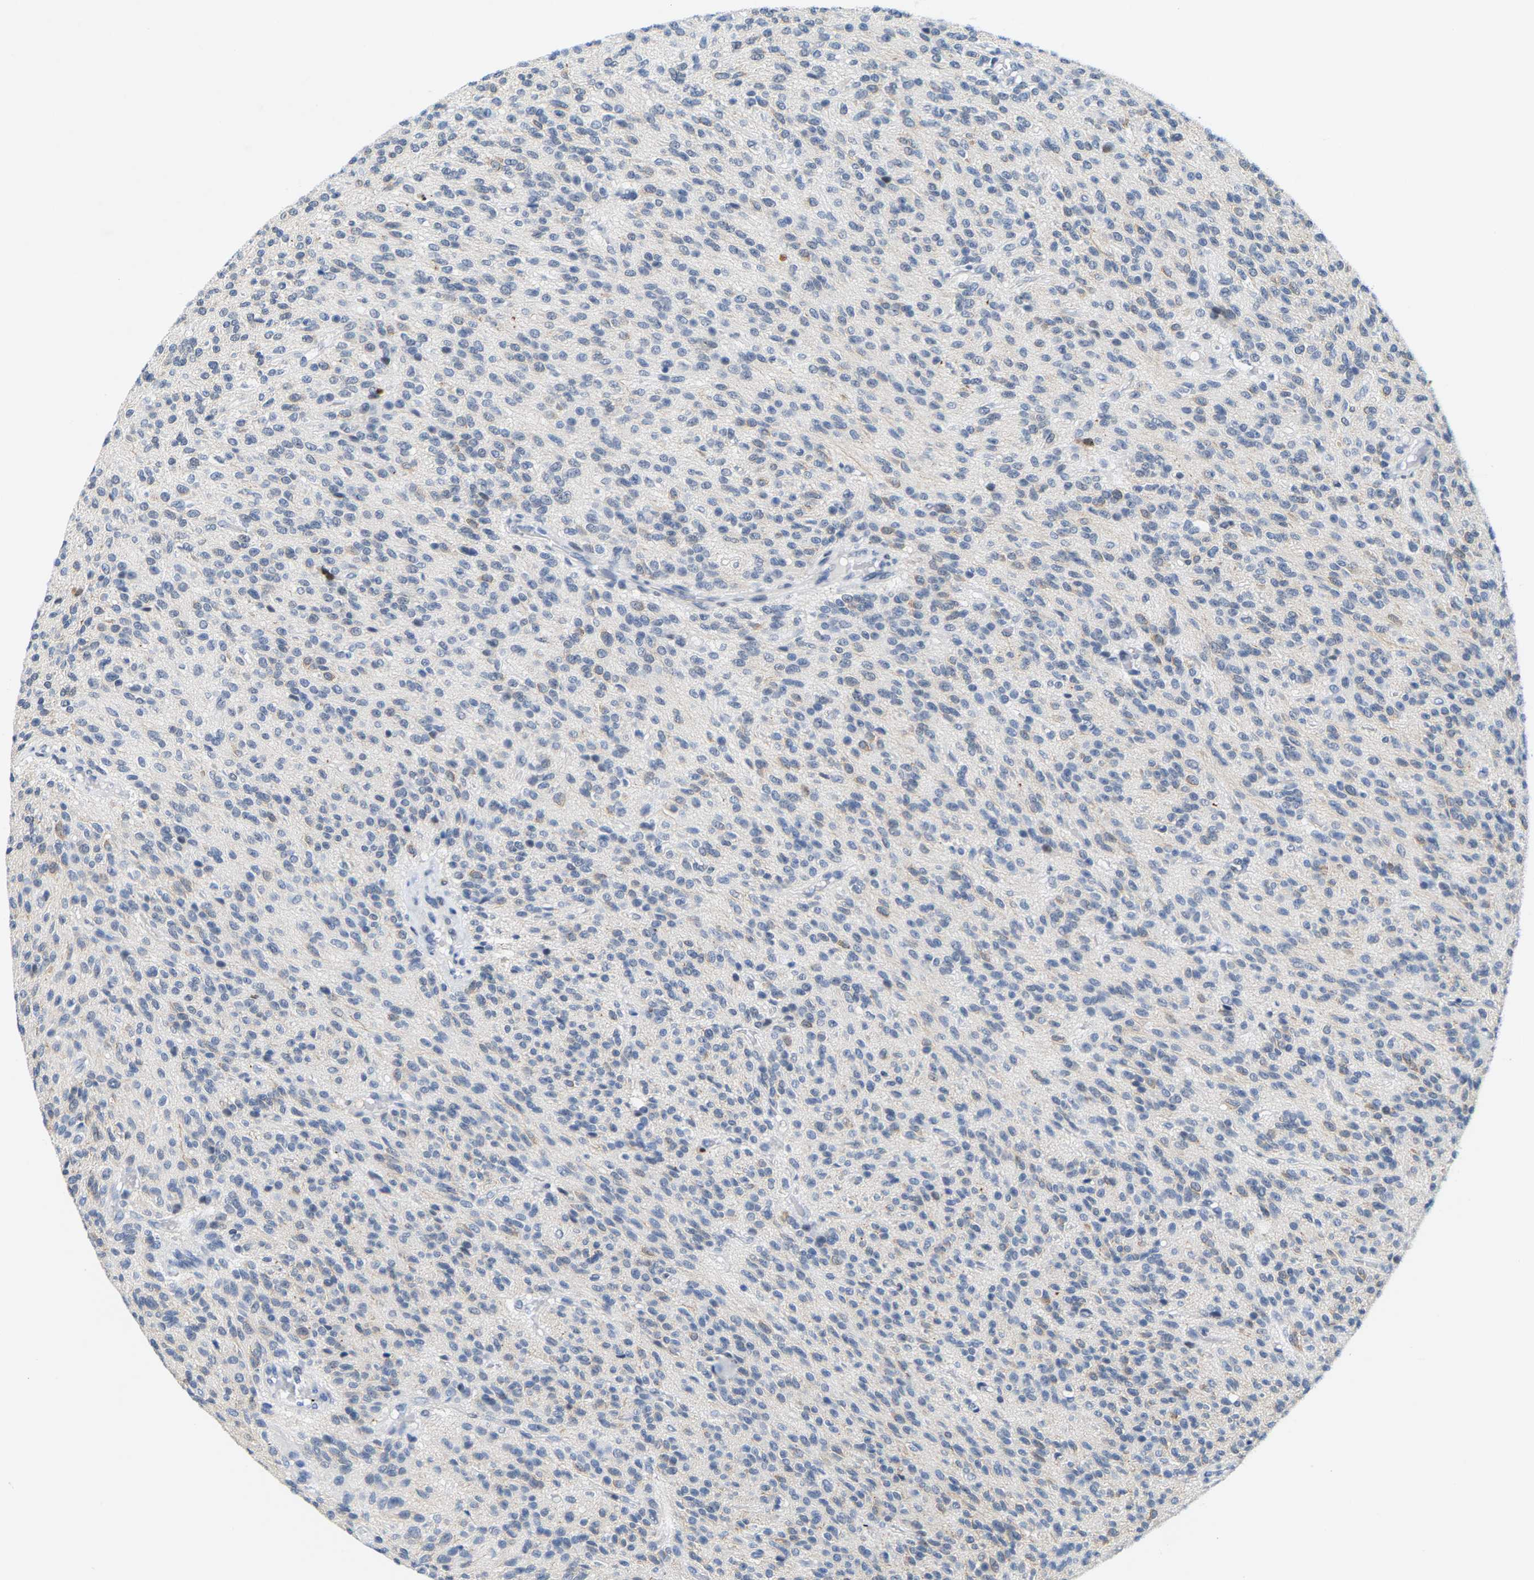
{"staining": {"intensity": "negative", "quantity": "none", "location": "none"}, "tissue": "glioma", "cell_type": "Tumor cells", "image_type": "cancer", "snomed": [{"axis": "morphology", "description": "Glioma, malignant, High grade"}, {"axis": "topography", "description": "Brain"}], "caption": "IHC photomicrograph of glioma stained for a protein (brown), which exhibits no expression in tumor cells. The staining is performed using DAB (3,3'-diaminobenzidine) brown chromogen with nuclei counter-stained in using hematoxylin.", "gene": "SETD1B", "patient": {"sex": "male", "age": 34}}